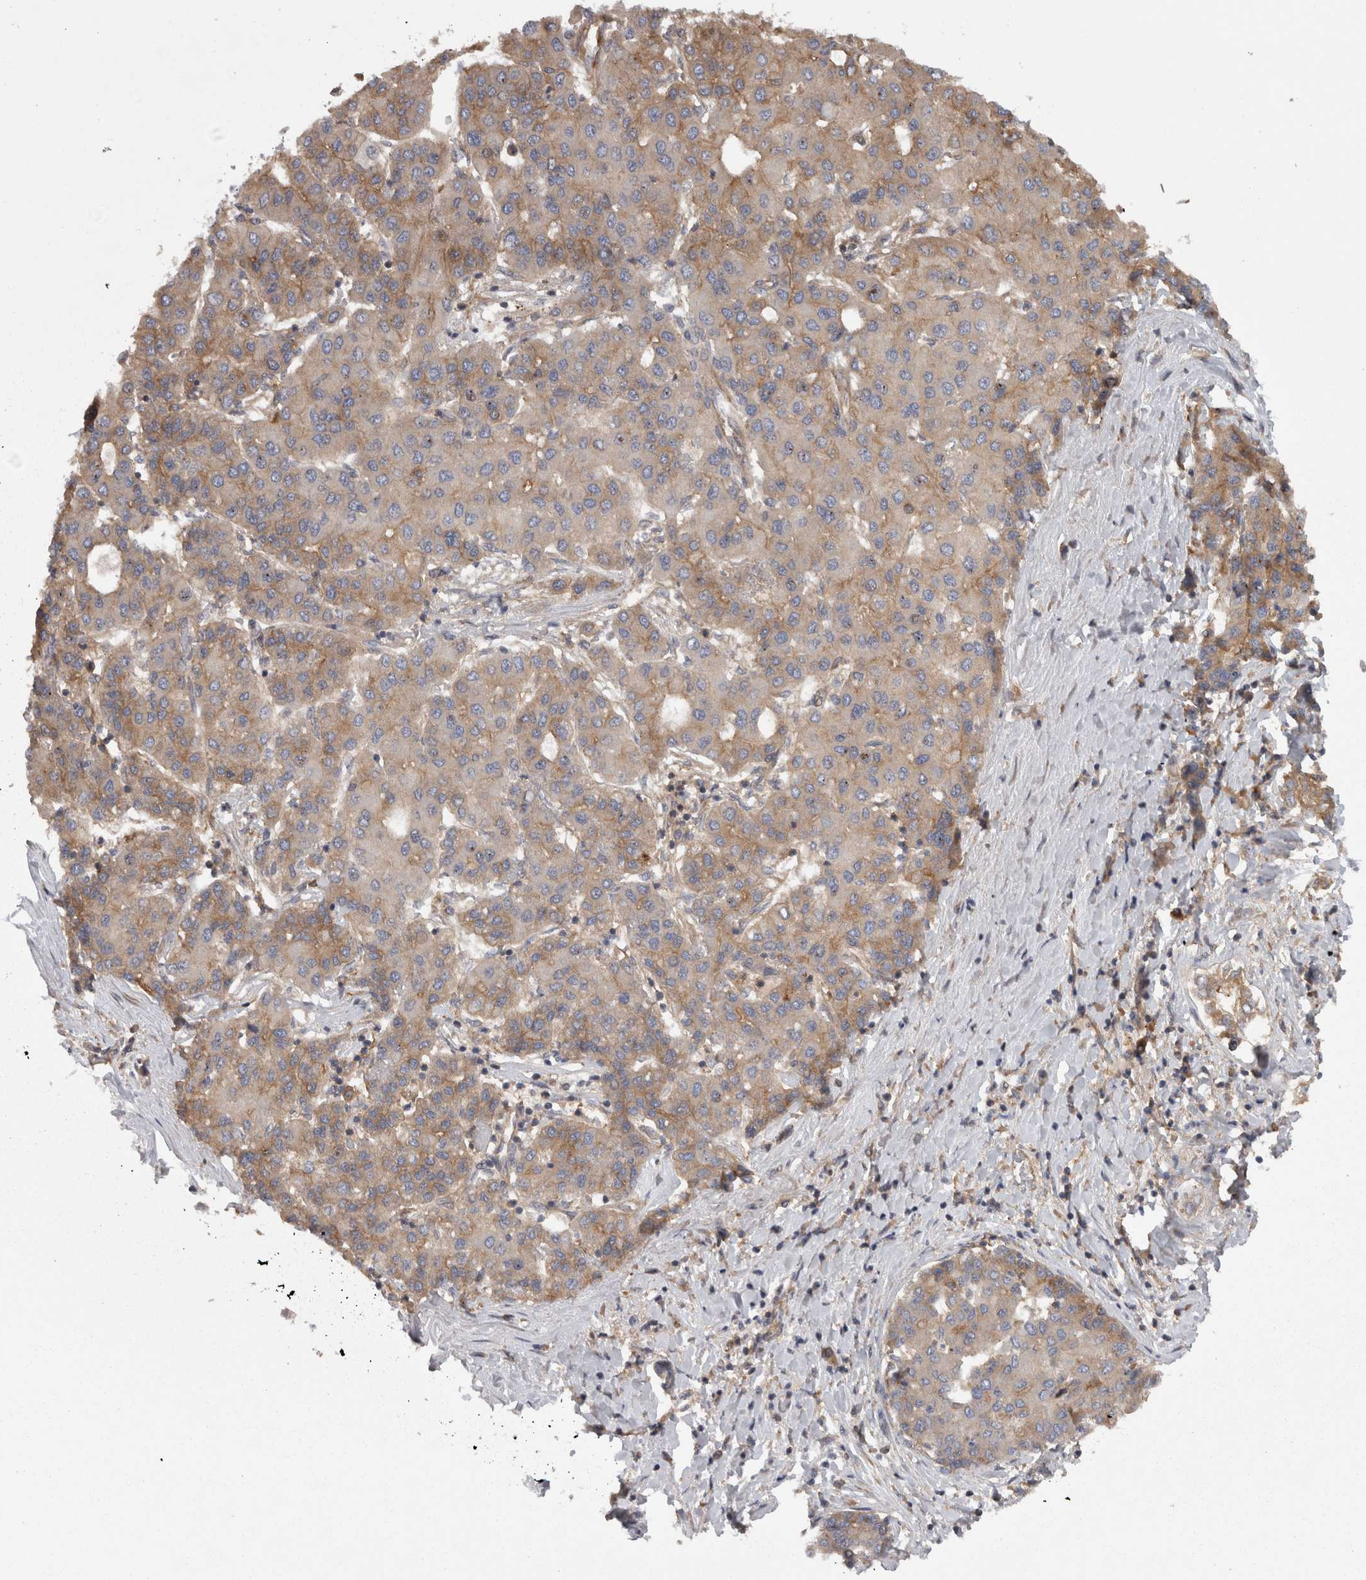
{"staining": {"intensity": "weak", "quantity": "<25%", "location": "cytoplasmic/membranous"}, "tissue": "liver cancer", "cell_type": "Tumor cells", "image_type": "cancer", "snomed": [{"axis": "morphology", "description": "Carcinoma, Hepatocellular, NOS"}, {"axis": "topography", "description": "Liver"}], "caption": "Image shows no protein positivity in tumor cells of liver cancer (hepatocellular carcinoma) tissue. (IHC, brightfield microscopy, high magnification).", "gene": "SMCR8", "patient": {"sex": "male", "age": 65}}